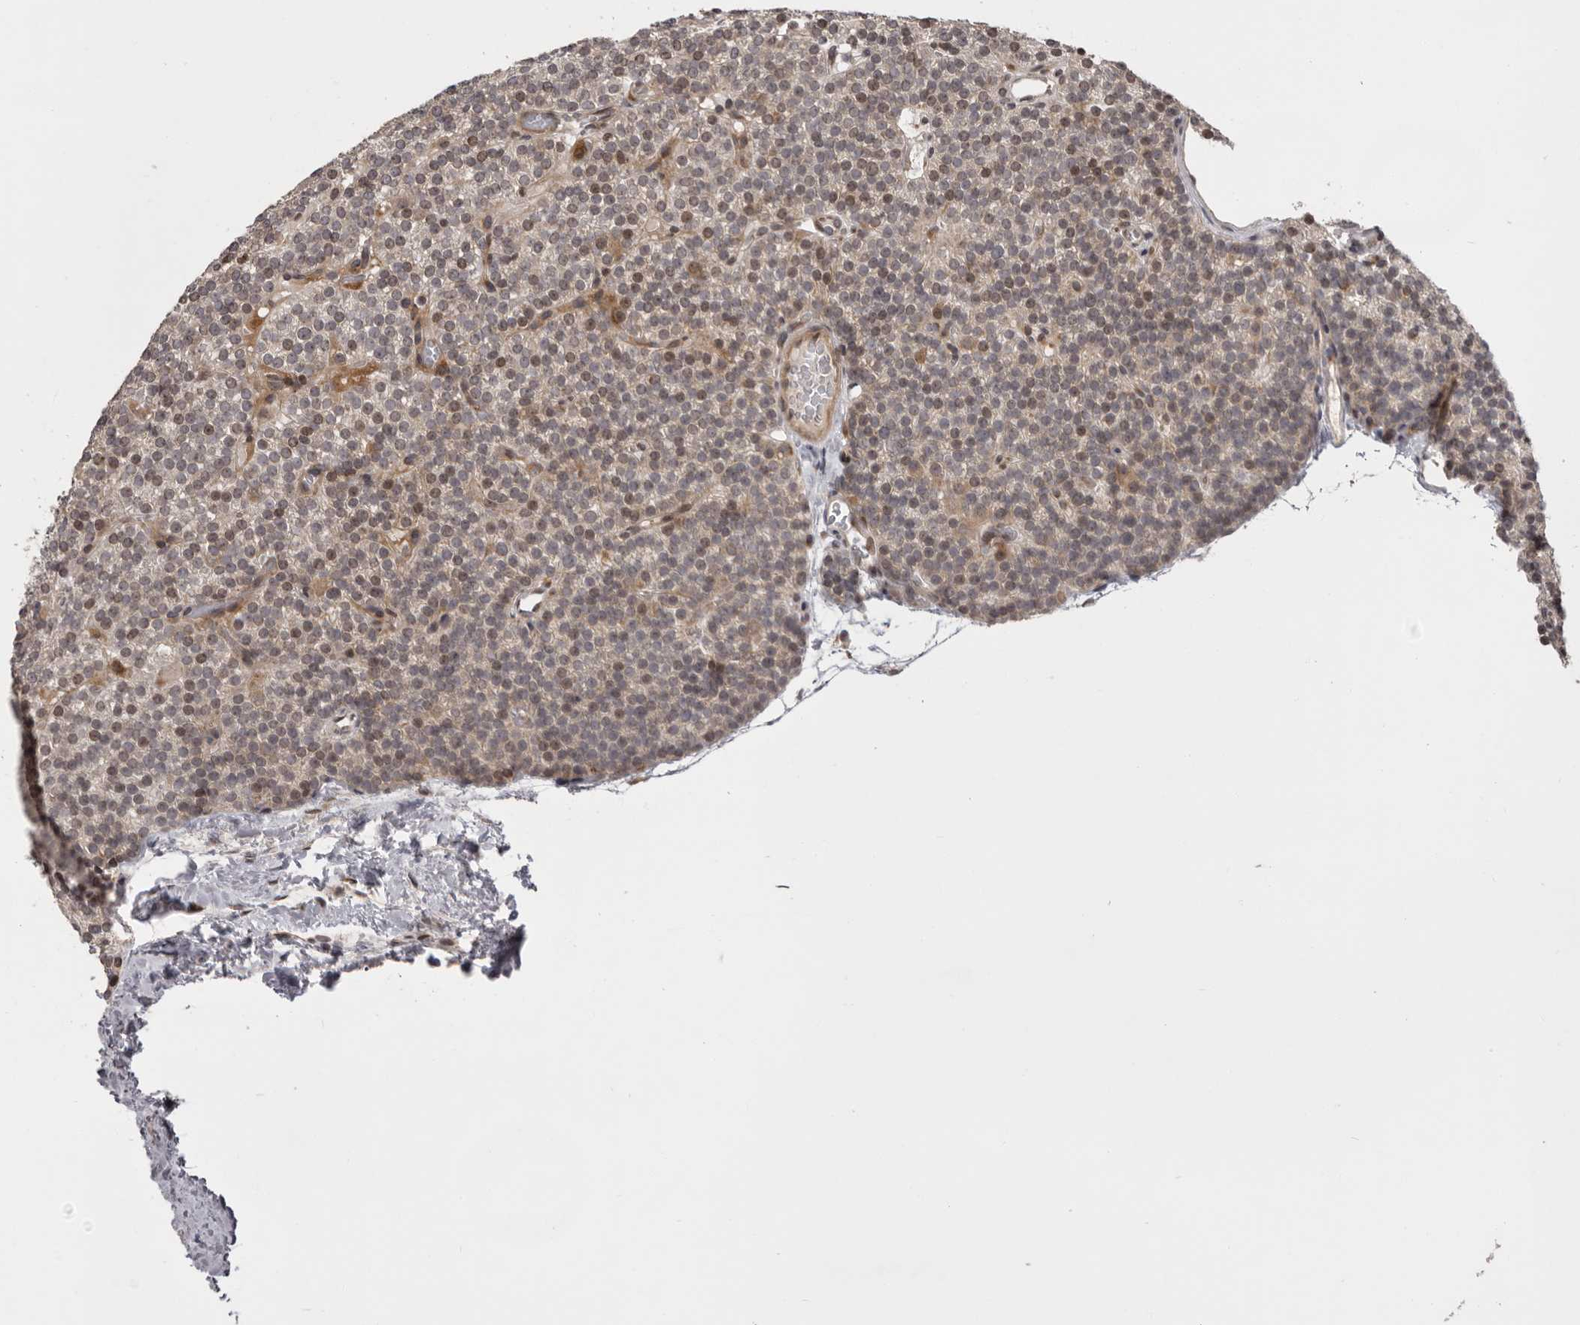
{"staining": {"intensity": "moderate", "quantity": "25%-75%", "location": "cytoplasmic/membranous,nuclear"}, "tissue": "parathyroid gland", "cell_type": "Glandular cells", "image_type": "normal", "snomed": [{"axis": "morphology", "description": "Normal tissue, NOS"}, {"axis": "topography", "description": "Parathyroid gland"}], "caption": "Moderate cytoplasmic/membranous,nuclear expression is appreciated in about 25%-75% of glandular cells in normal parathyroid gland. (Stains: DAB (3,3'-diaminobenzidine) in brown, nuclei in blue, Microscopy: brightfield microscopy at high magnification).", "gene": "AZIN1", "patient": {"sex": "male", "age": 83}}